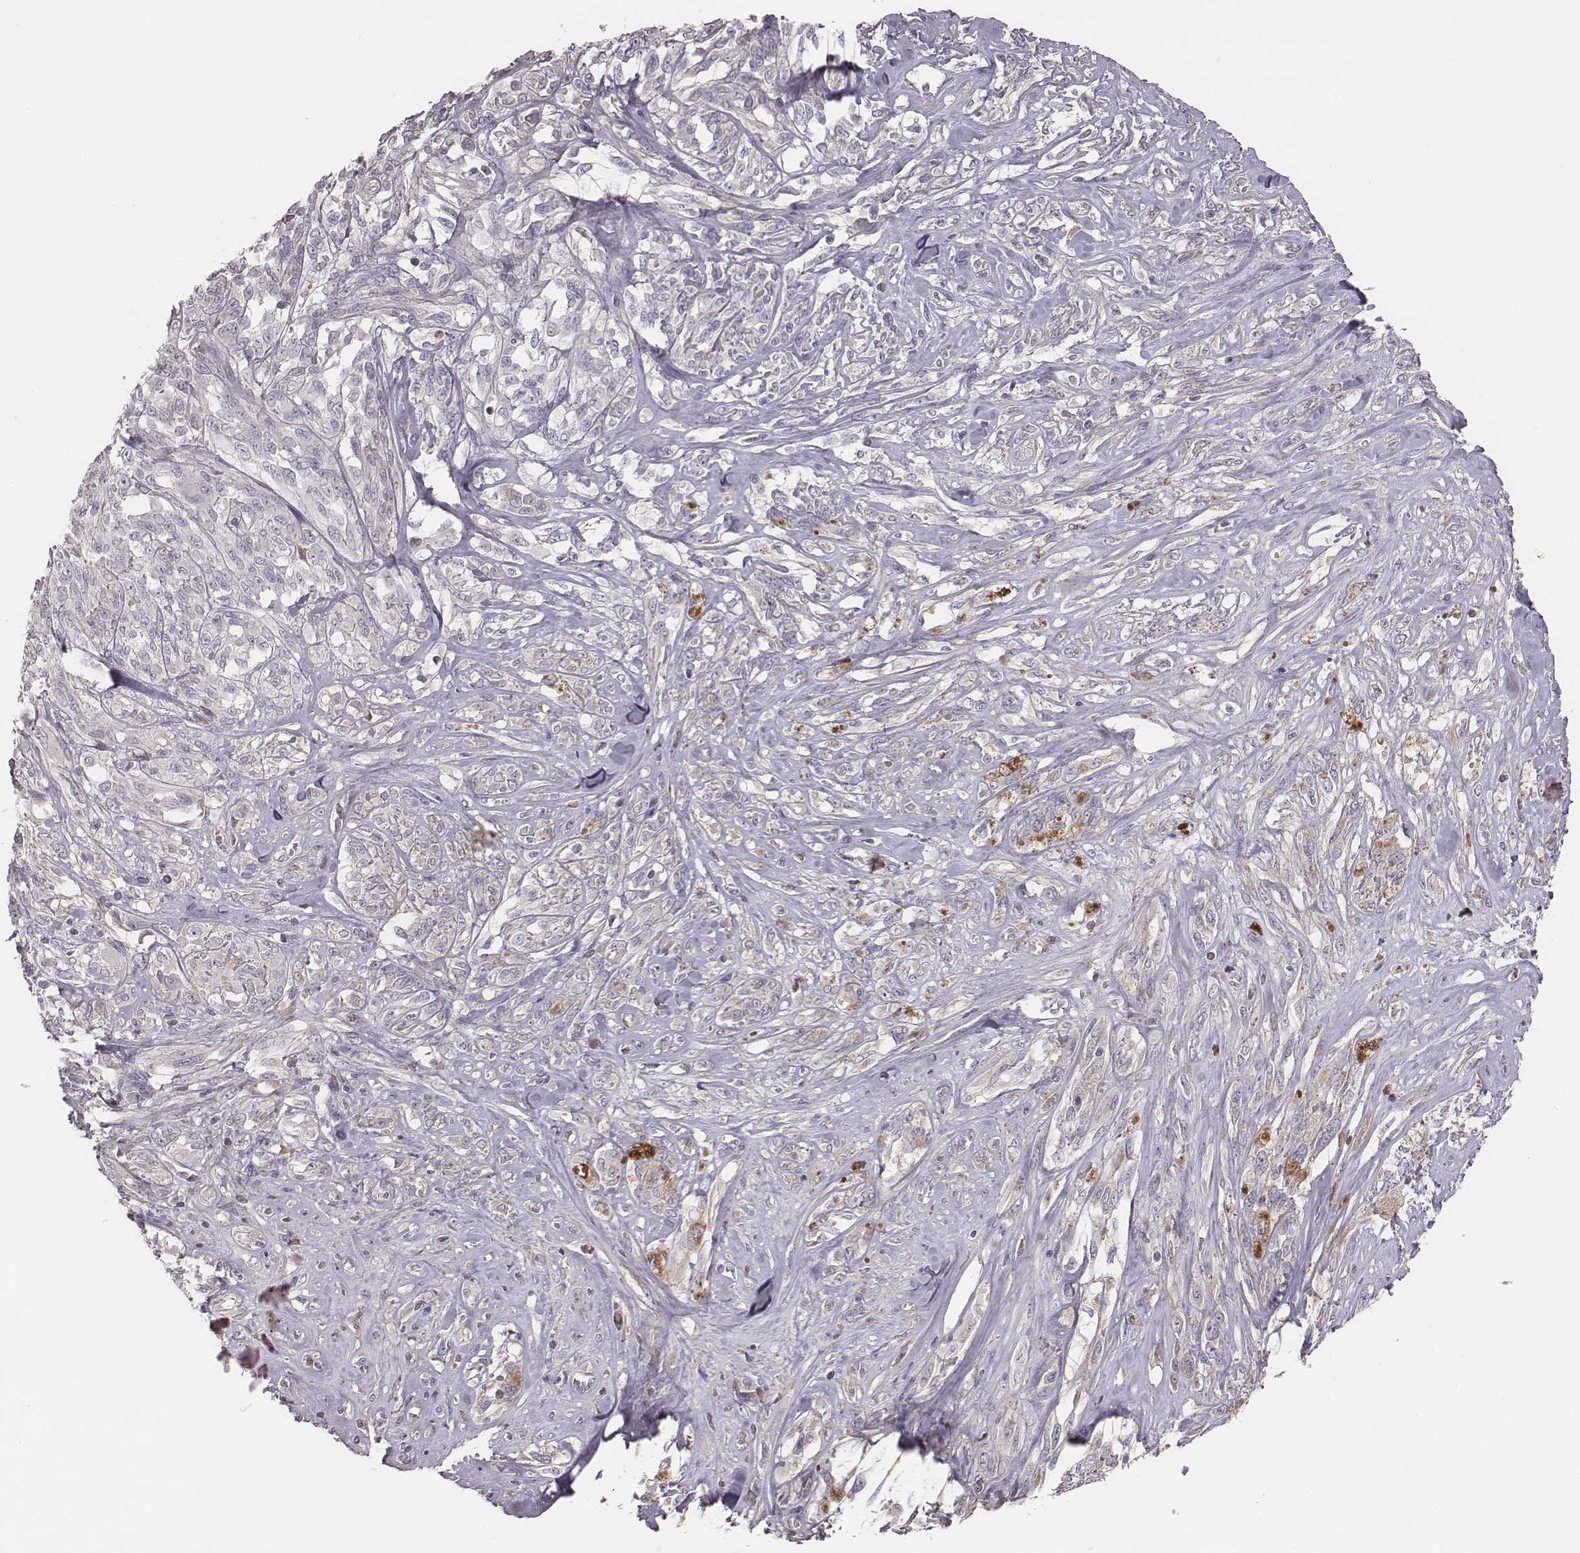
{"staining": {"intensity": "negative", "quantity": "none", "location": "none"}, "tissue": "melanoma", "cell_type": "Tumor cells", "image_type": "cancer", "snomed": [{"axis": "morphology", "description": "Malignant melanoma, NOS"}, {"axis": "topography", "description": "Skin"}], "caption": "Image shows no significant protein expression in tumor cells of malignant melanoma. (Brightfield microscopy of DAB (3,3'-diaminobenzidine) immunohistochemistry (IHC) at high magnification).", "gene": "TLX3", "patient": {"sex": "female", "age": 91}}